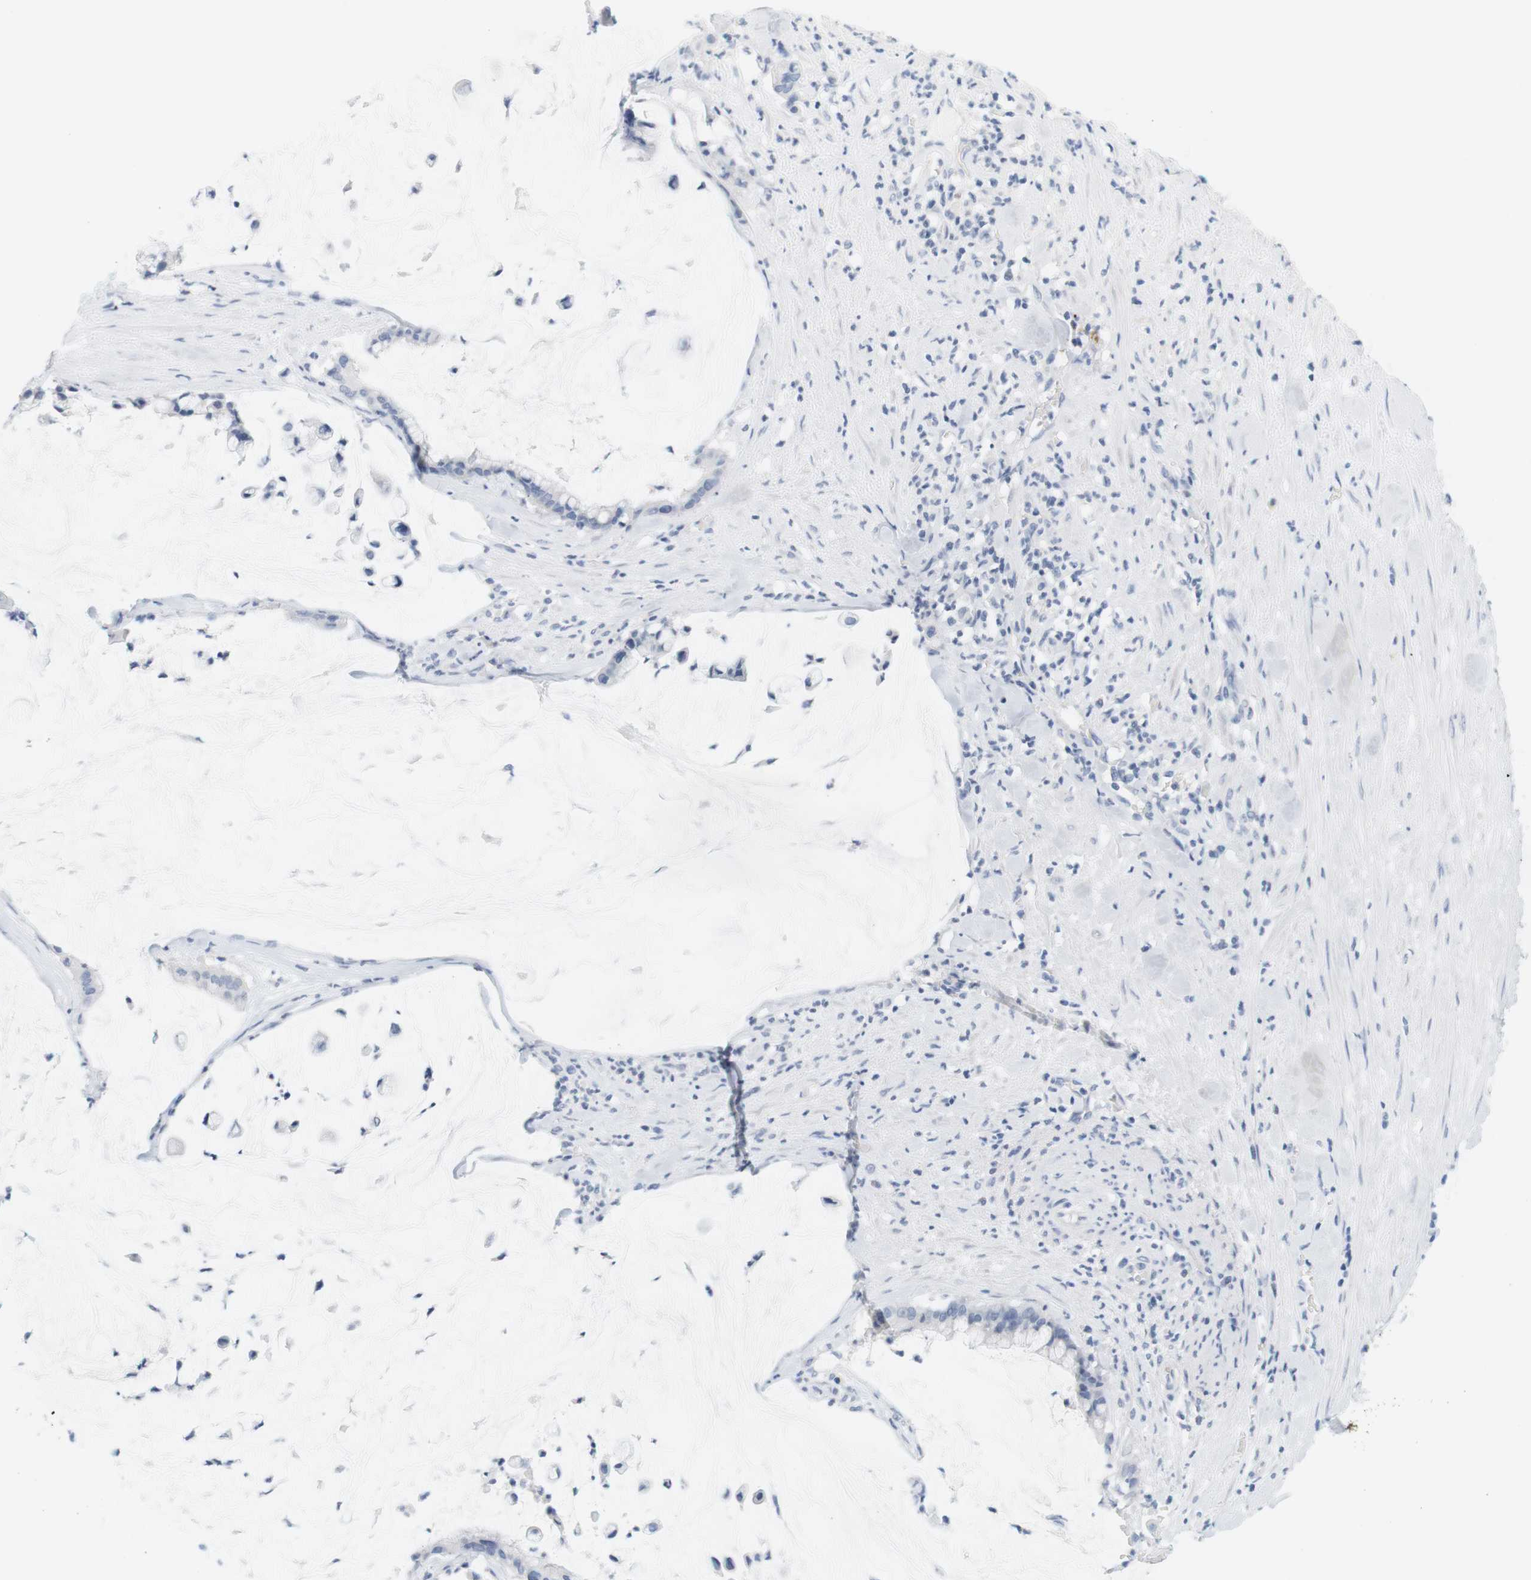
{"staining": {"intensity": "negative", "quantity": "none", "location": "none"}, "tissue": "pancreatic cancer", "cell_type": "Tumor cells", "image_type": "cancer", "snomed": [{"axis": "morphology", "description": "Adenocarcinoma, NOS"}, {"axis": "topography", "description": "Pancreas"}], "caption": "Tumor cells show no significant protein expression in adenocarcinoma (pancreatic). The staining was performed using DAB (3,3'-diaminobenzidine) to visualize the protein expression in brown, while the nuclei were stained in blue with hematoxylin (Magnification: 20x).", "gene": "OPRM1", "patient": {"sex": "male", "age": 41}}